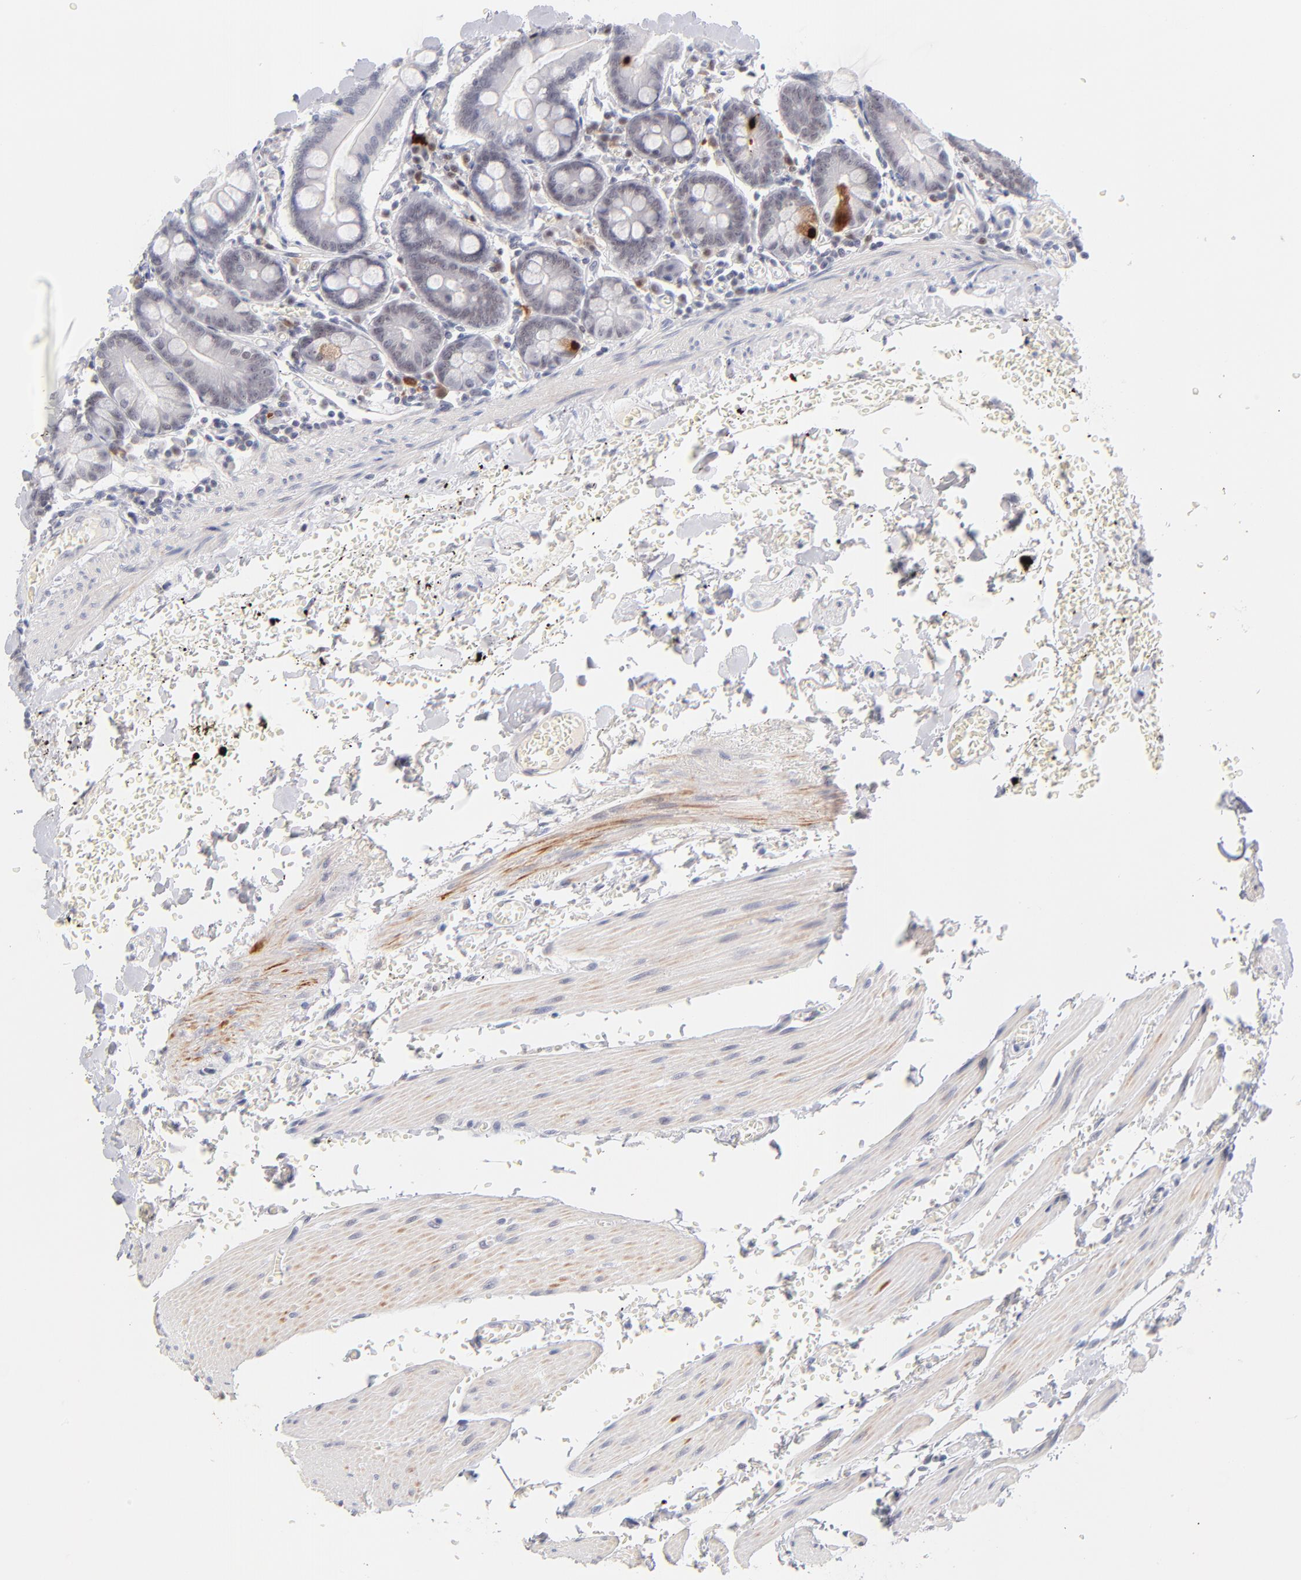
{"staining": {"intensity": "strong", "quantity": "<25%", "location": "nuclear"}, "tissue": "small intestine", "cell_type": "Glandular cells", "image_type": "normal", "snomed": [{"axis": "morphology", "description": "Normal tissue, NOS"}, {"axis": "topography", "description": "Small intestine"}], "caption": "High-magnification brightfield microscopy of normal small intestine stained with DAB (brown) and counterstained with hematoxylin (blue). glandular cells exhibit strong nuclear expression is seen in approximately<25% of cells. The staining was performed using DAB to visualize the protein expression in brown, while the nuclei were stained in blue with hematoxylin (Magnification: 20x).", "gene": "PARP1", "patient": {"sex": "male", "age": 71}}